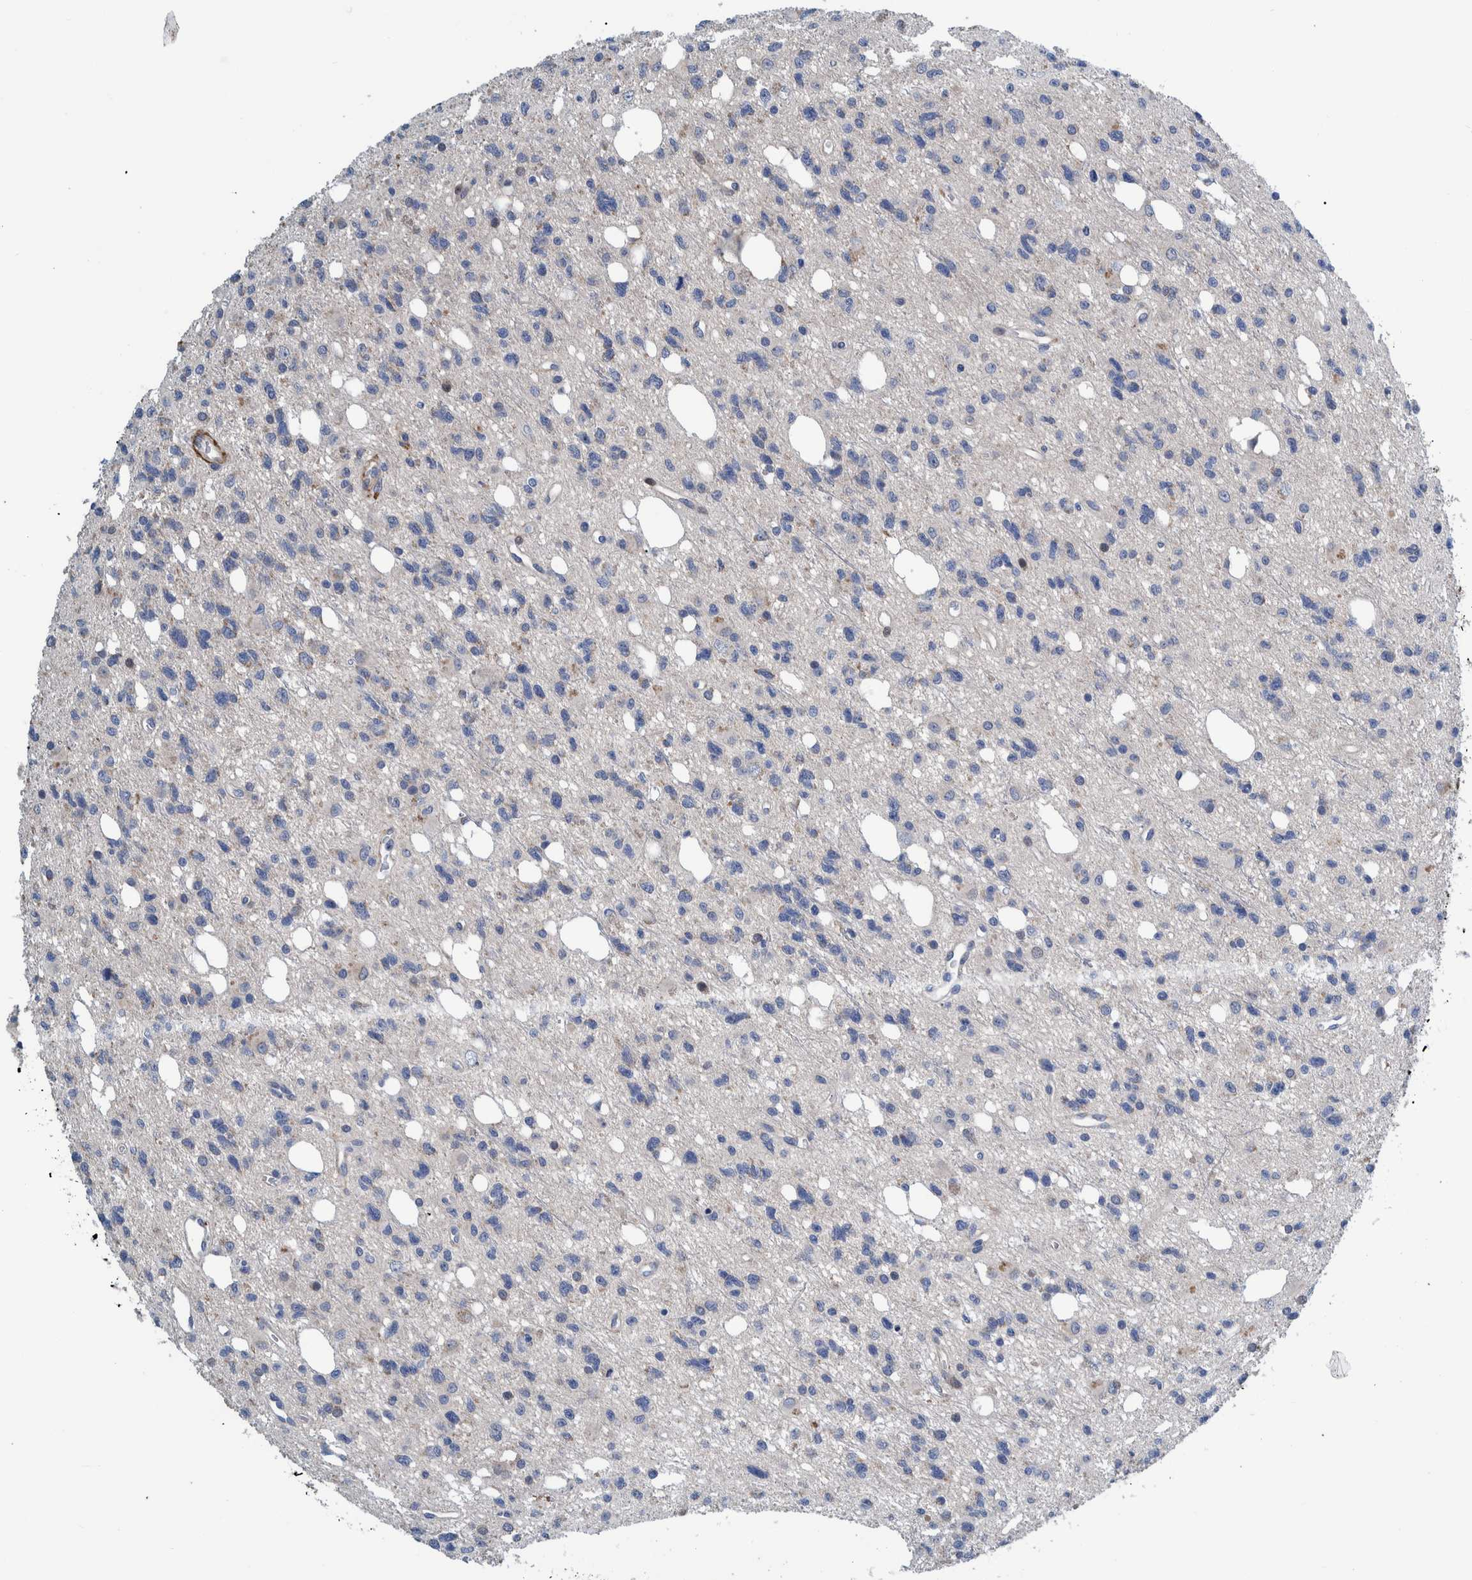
{"staining": {"intensity": "negative", "quantity": "none", "location": "none"}, "tissue": "glioma", "cell_type": "Tumor cells", "image_type": "cancer", "snomed": [{"axis": "morphology", "description": "Glioma, malignant, High grade"}, {"axis": "topography", "description": "Brain"}], "caption": "DAB immunohistochemical staining of malignant high-grade glioma shows no significant staining in tumor cells.", "gene": "MKS1", "patient": {"sex": "female", "age": 62}}